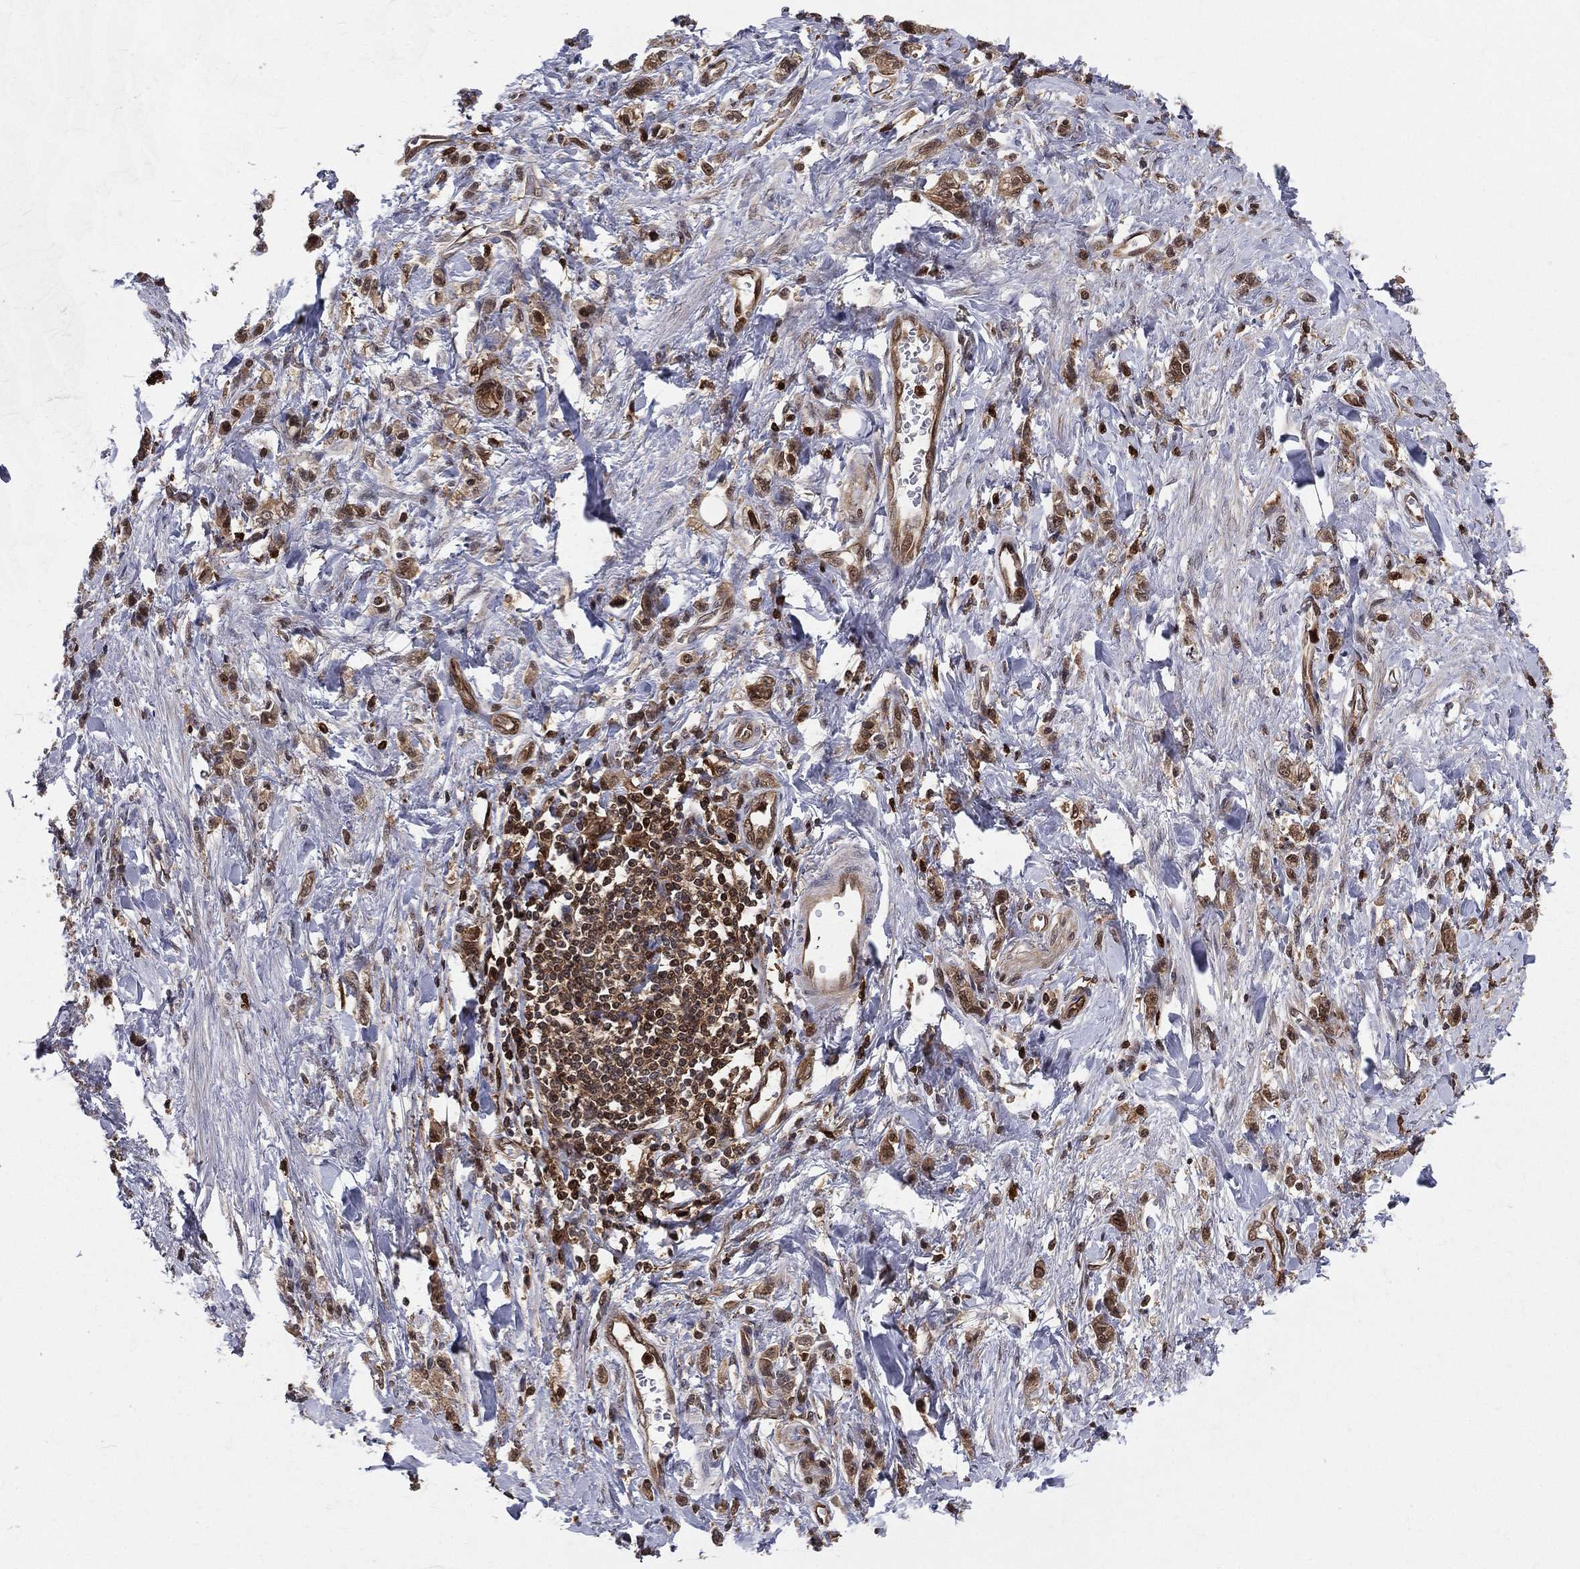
{"staining": {"intensity": "moderate", "quantity": ">75%", "location": "cytoplasmic/membranous,nuclear"}, "tissue": "stomach cancer", "cell_type": "Tumor cells", "image_type": "cancer", "snomed": [{"axis": "morphology", "description": "Adenocarcinoma, NOS"}, {"axis": "topography", "description": "Stomach"}], "caption": "Stomach adenocarcinoma stained with a brown dye shows moderate cytoplasmic/membranous and nuclear positive staining in approximately >75% of tumor cells.", "gene": "ENO1", "patient": {"sex": "male", "age": 77}}